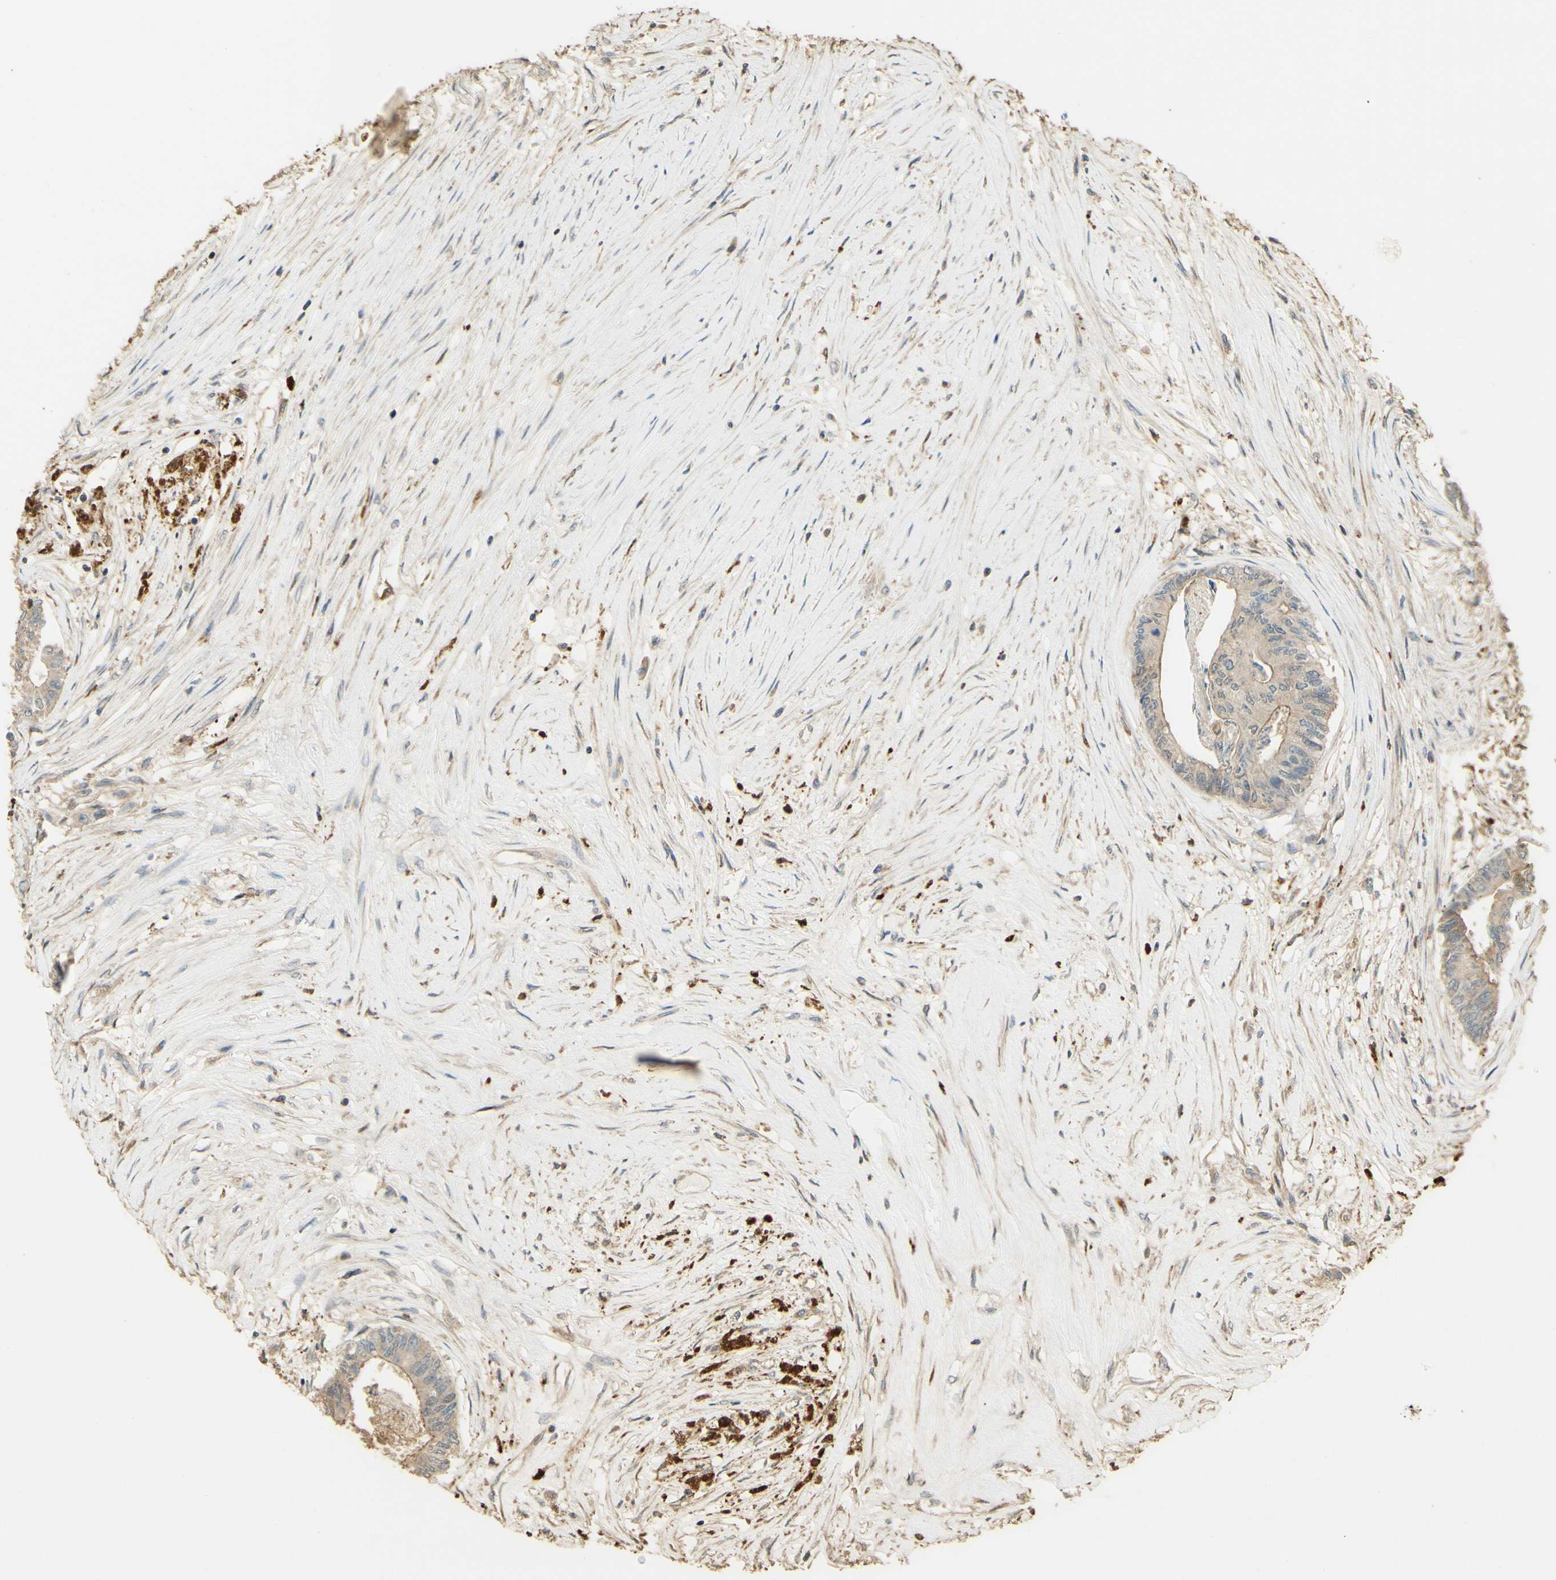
{"staining": {"intensity": "negative", "quantity": "none", "location": "none"}, "tissue": "colorectal cancer", "cell_type": "Tumor cells", "image_type": "cancer", "snomed": [{"axis": "morphology", "description": "Adenocarcinoma, NOS"}, {"axis": "topography", "description": "Rectum"}], "caption": "Histopathology image shows no protein expression in tumor cells of colorectal cancer tissue.", "gene": "AGER", "patient": {"sex": "male", "age": 63}}